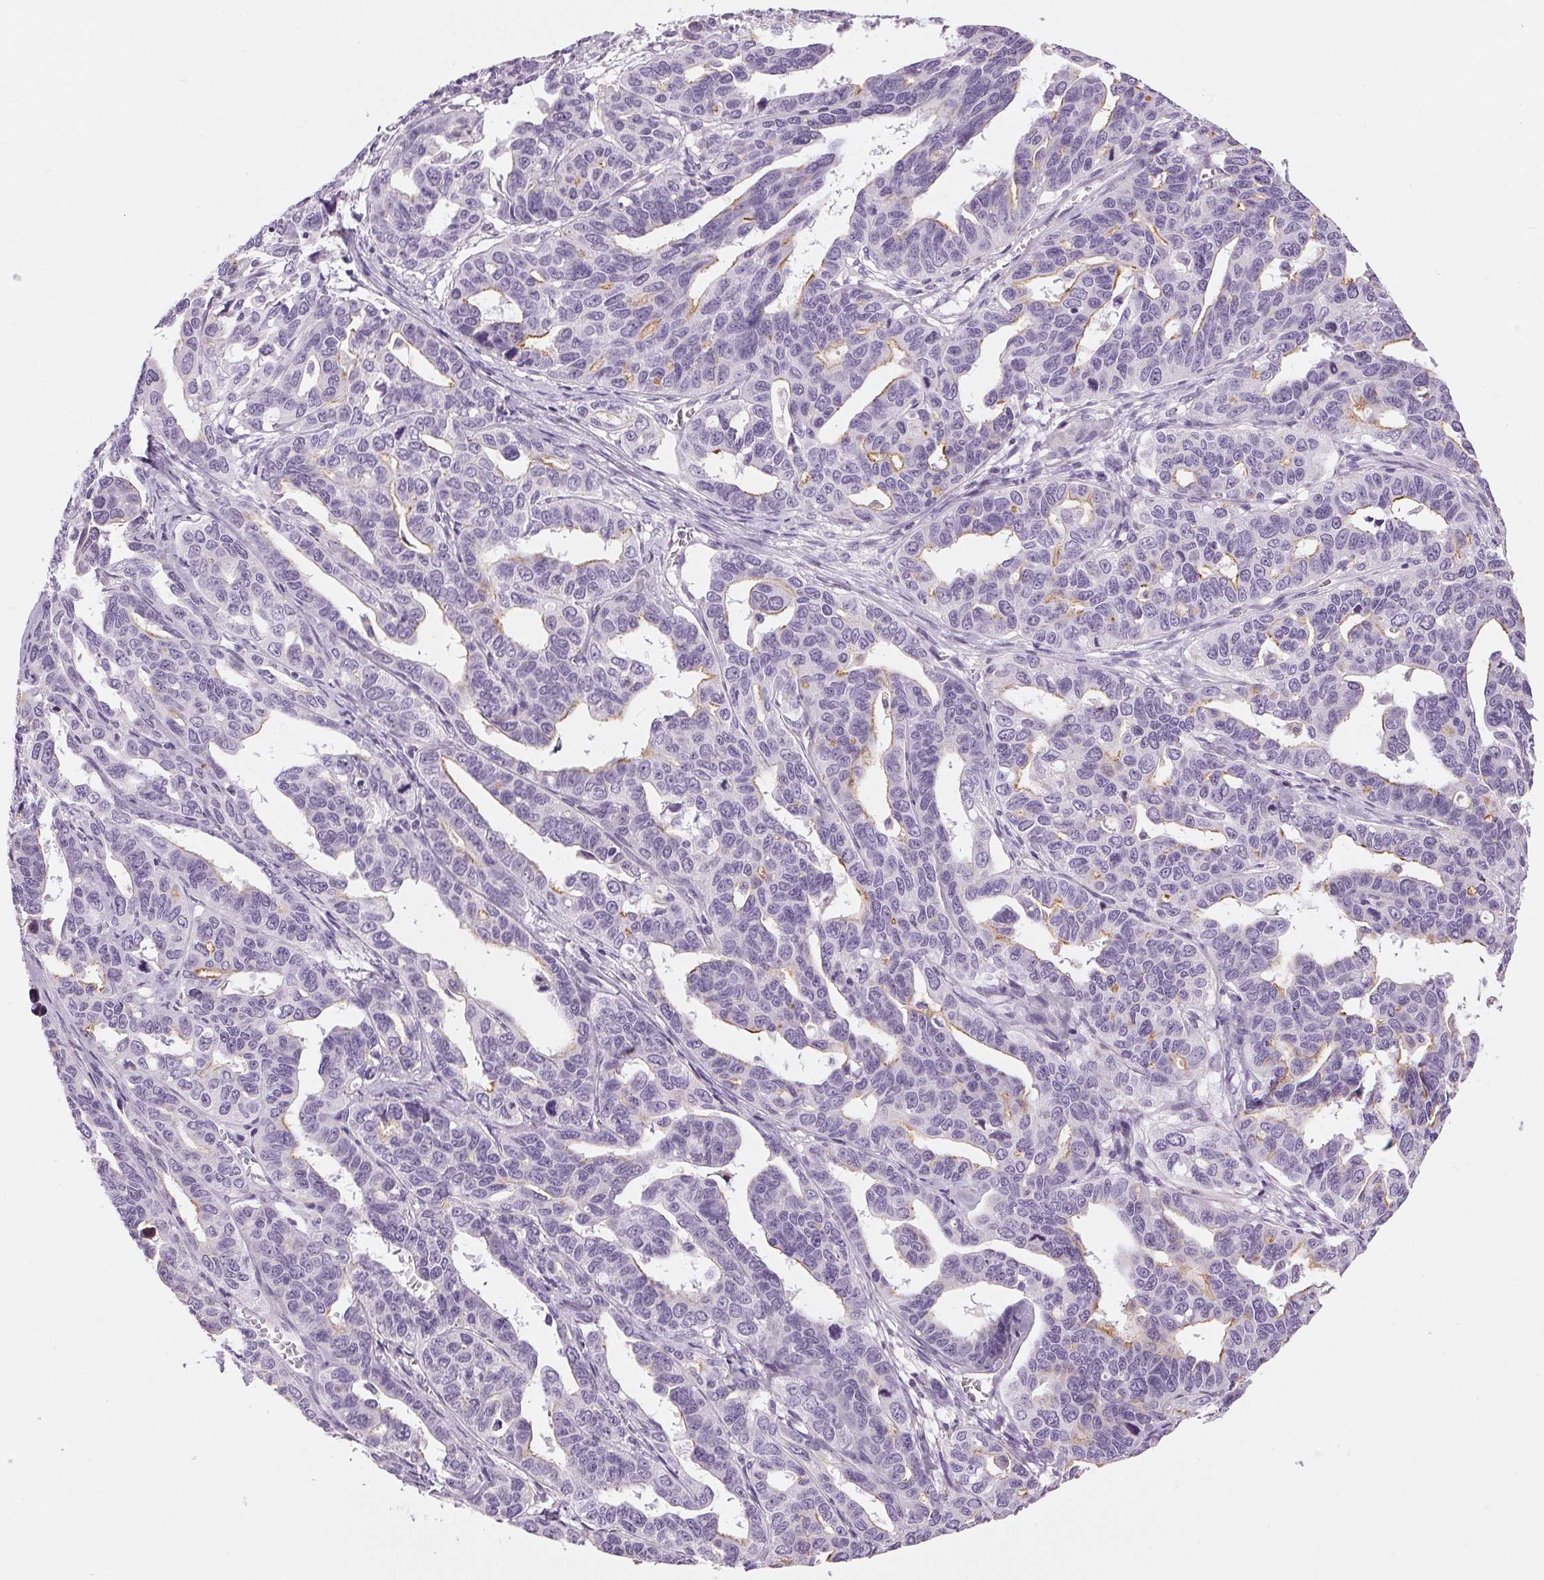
{"staining": {"intensity": "weak", "quantity": "<25%", "location": "cytoplasmic/membranous"}, "tissue": "ovarian cancer", "cell_type": "Tumor cells", "image_type": "cancer", "snomed": [{"axis": "morphology", "description": "Cystadenocarcinoma, serous, NOS"}, {"axis": "topography", "description": "Ovary"}], "caption": "Human ovarian serous cystadenocarcinoma stained for a protein using IHC displays no expression in tumor cells.", "gene": "MISP", "patient": {"sex": "female", "age": 69}}